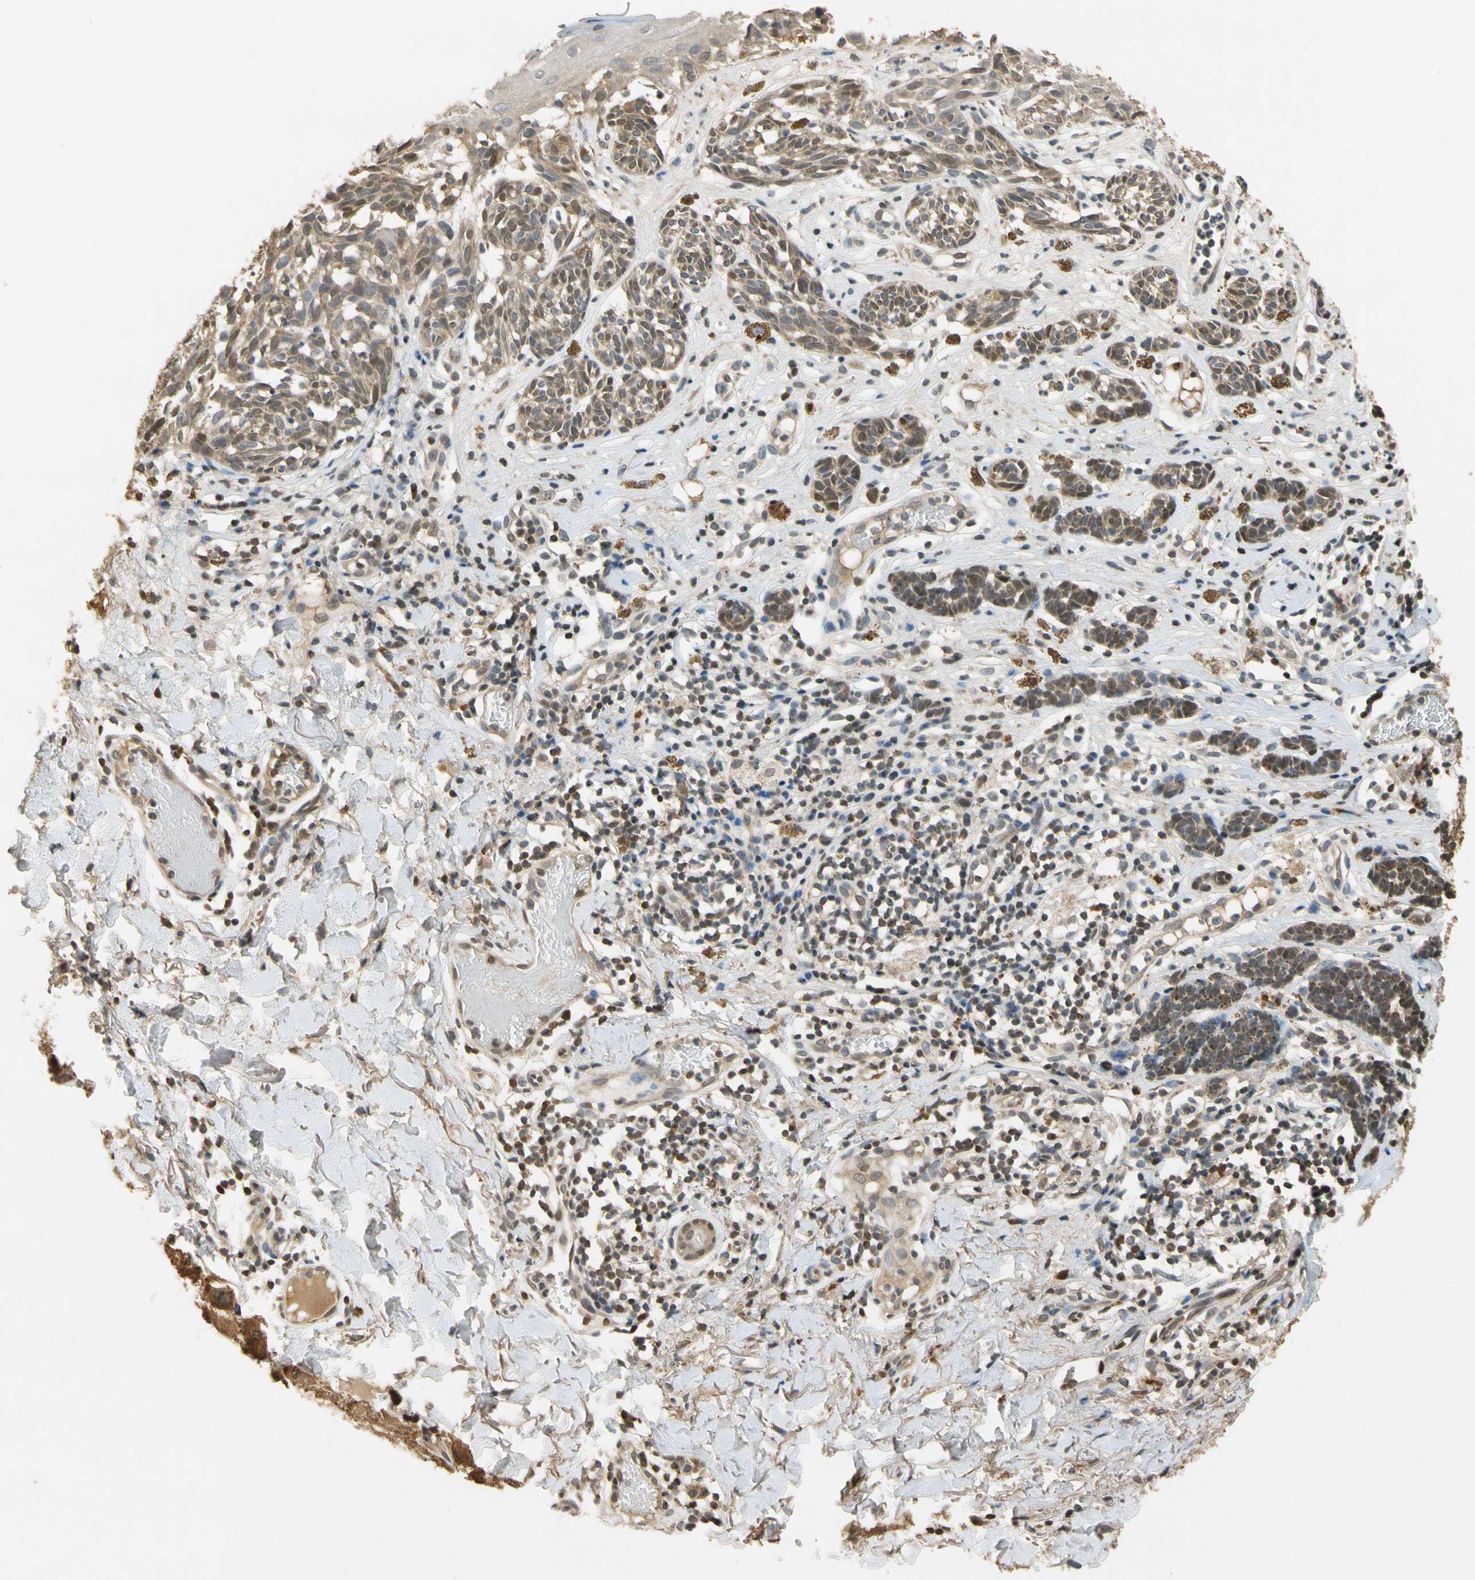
{"staining": {"intensity": "weak", "quantity": ">75%", "location": "cytoplasmic/membranous,nuclear"}, "tissue": "melanoma", "cell_type": "Tumor cells", "image_type": "cancer", "snomed": [{"axis": "morphology", "description": "Malignant melanoma, NOS"}, {"axis": "topography", "description": "Skin"}], "caption": "Human melanoma stained with a brown dye demonstrates weak cytoplasmic/membranous and nuclear positive staining in about >75% of tumor cells.", "gene": "SOD1", "patient": {"sex": "male", "age": 64}}